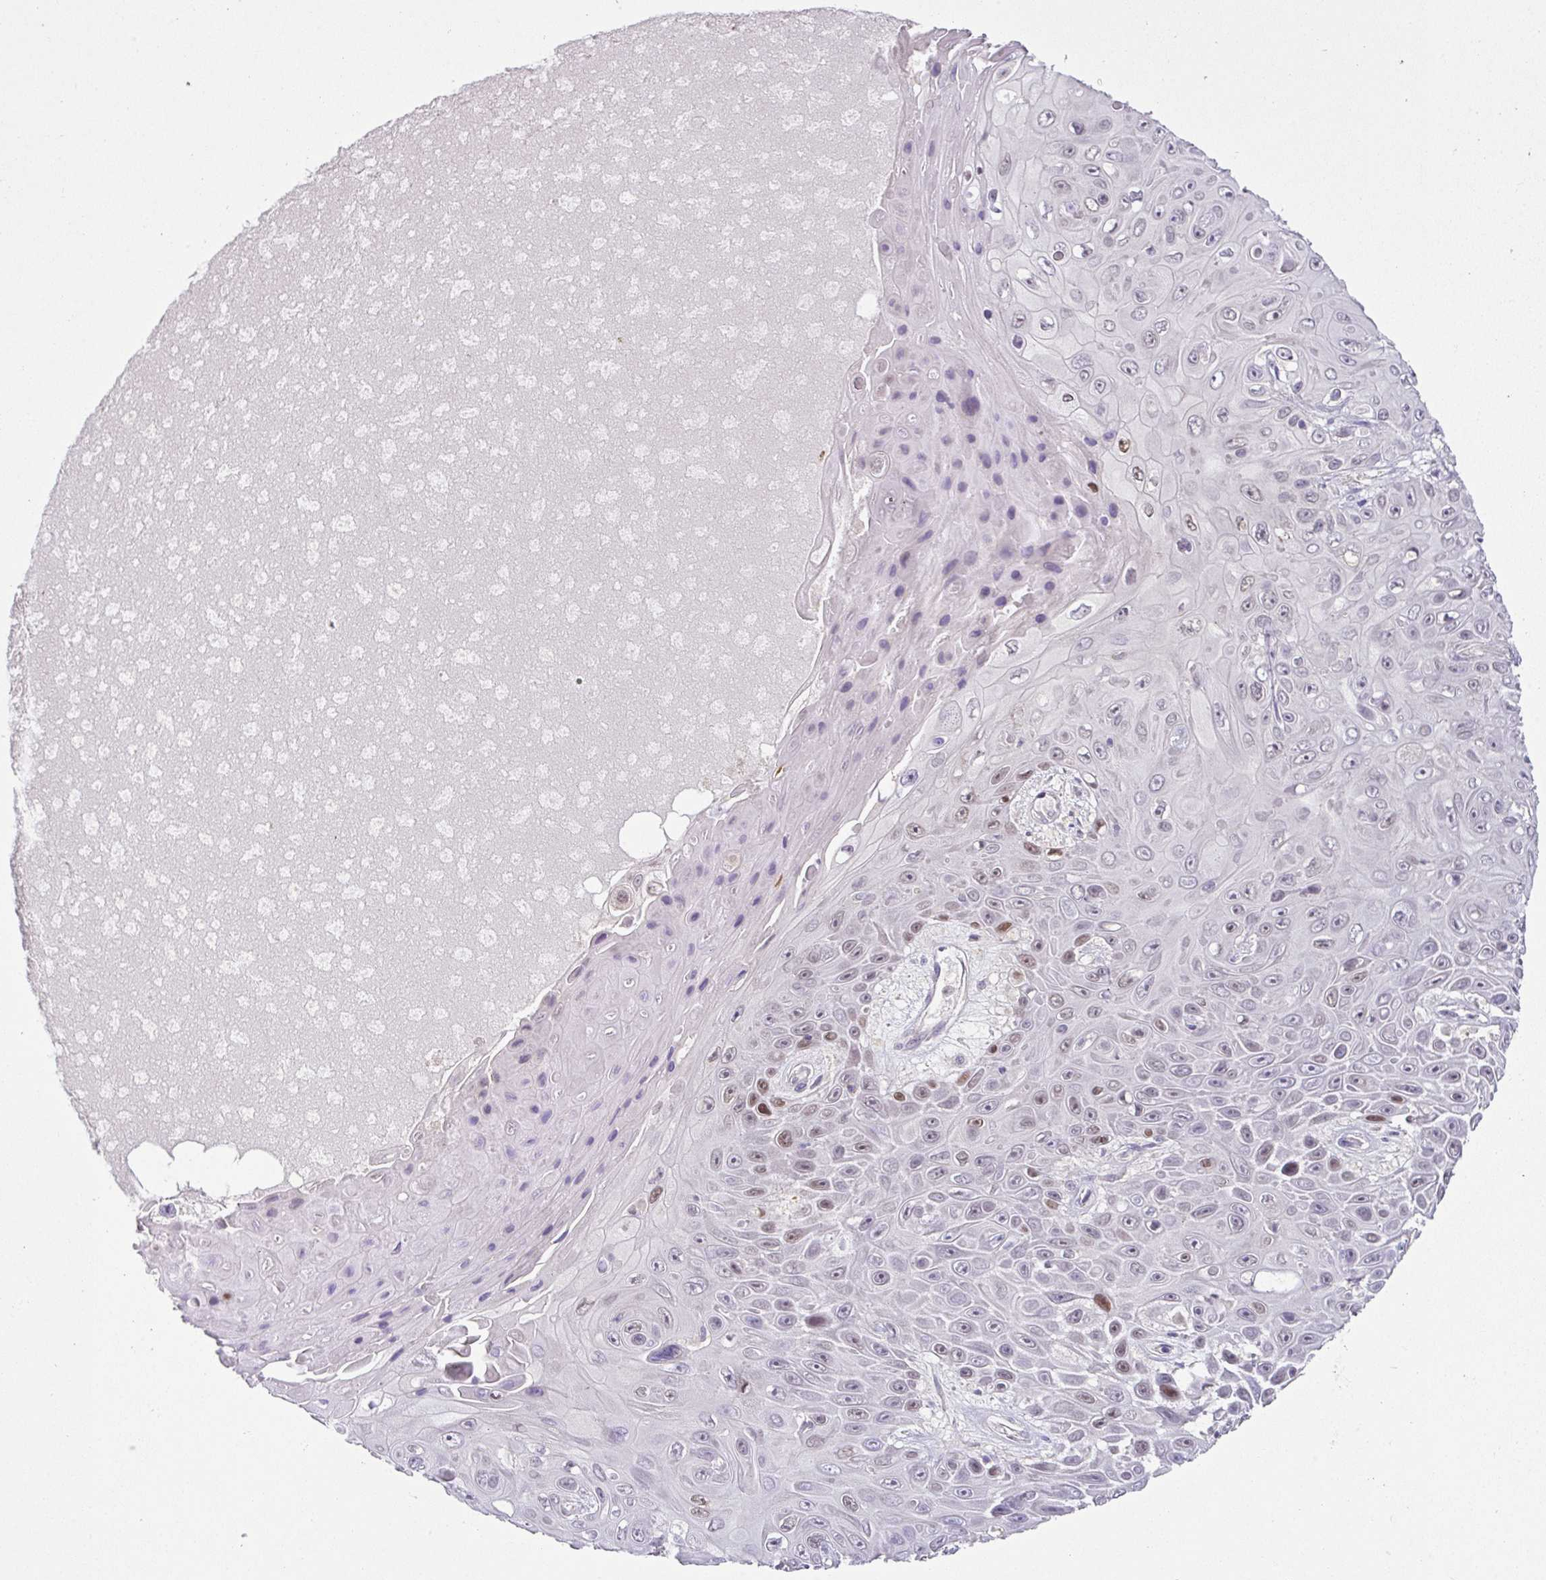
{"staining": {"intensity": "moderate", "quantity": "<25%", "location": "nuclear"}, "tissue": "skin cancer", "cell_type": "Tumor cells", "image_type": "cancer", "snomed": [{"axis": "morphology", "description": "Squamous cell carcinoma, NOS"}, {"axis": "topography", "description": "Skin"}], "caption": "An image of human skin squamous cell carcinoma stained for a protein demonstrates moderate nuclear brown staining in tumor cells.", "gene": "HOXC13", "patient": {"sex": "male", "age": 82}}